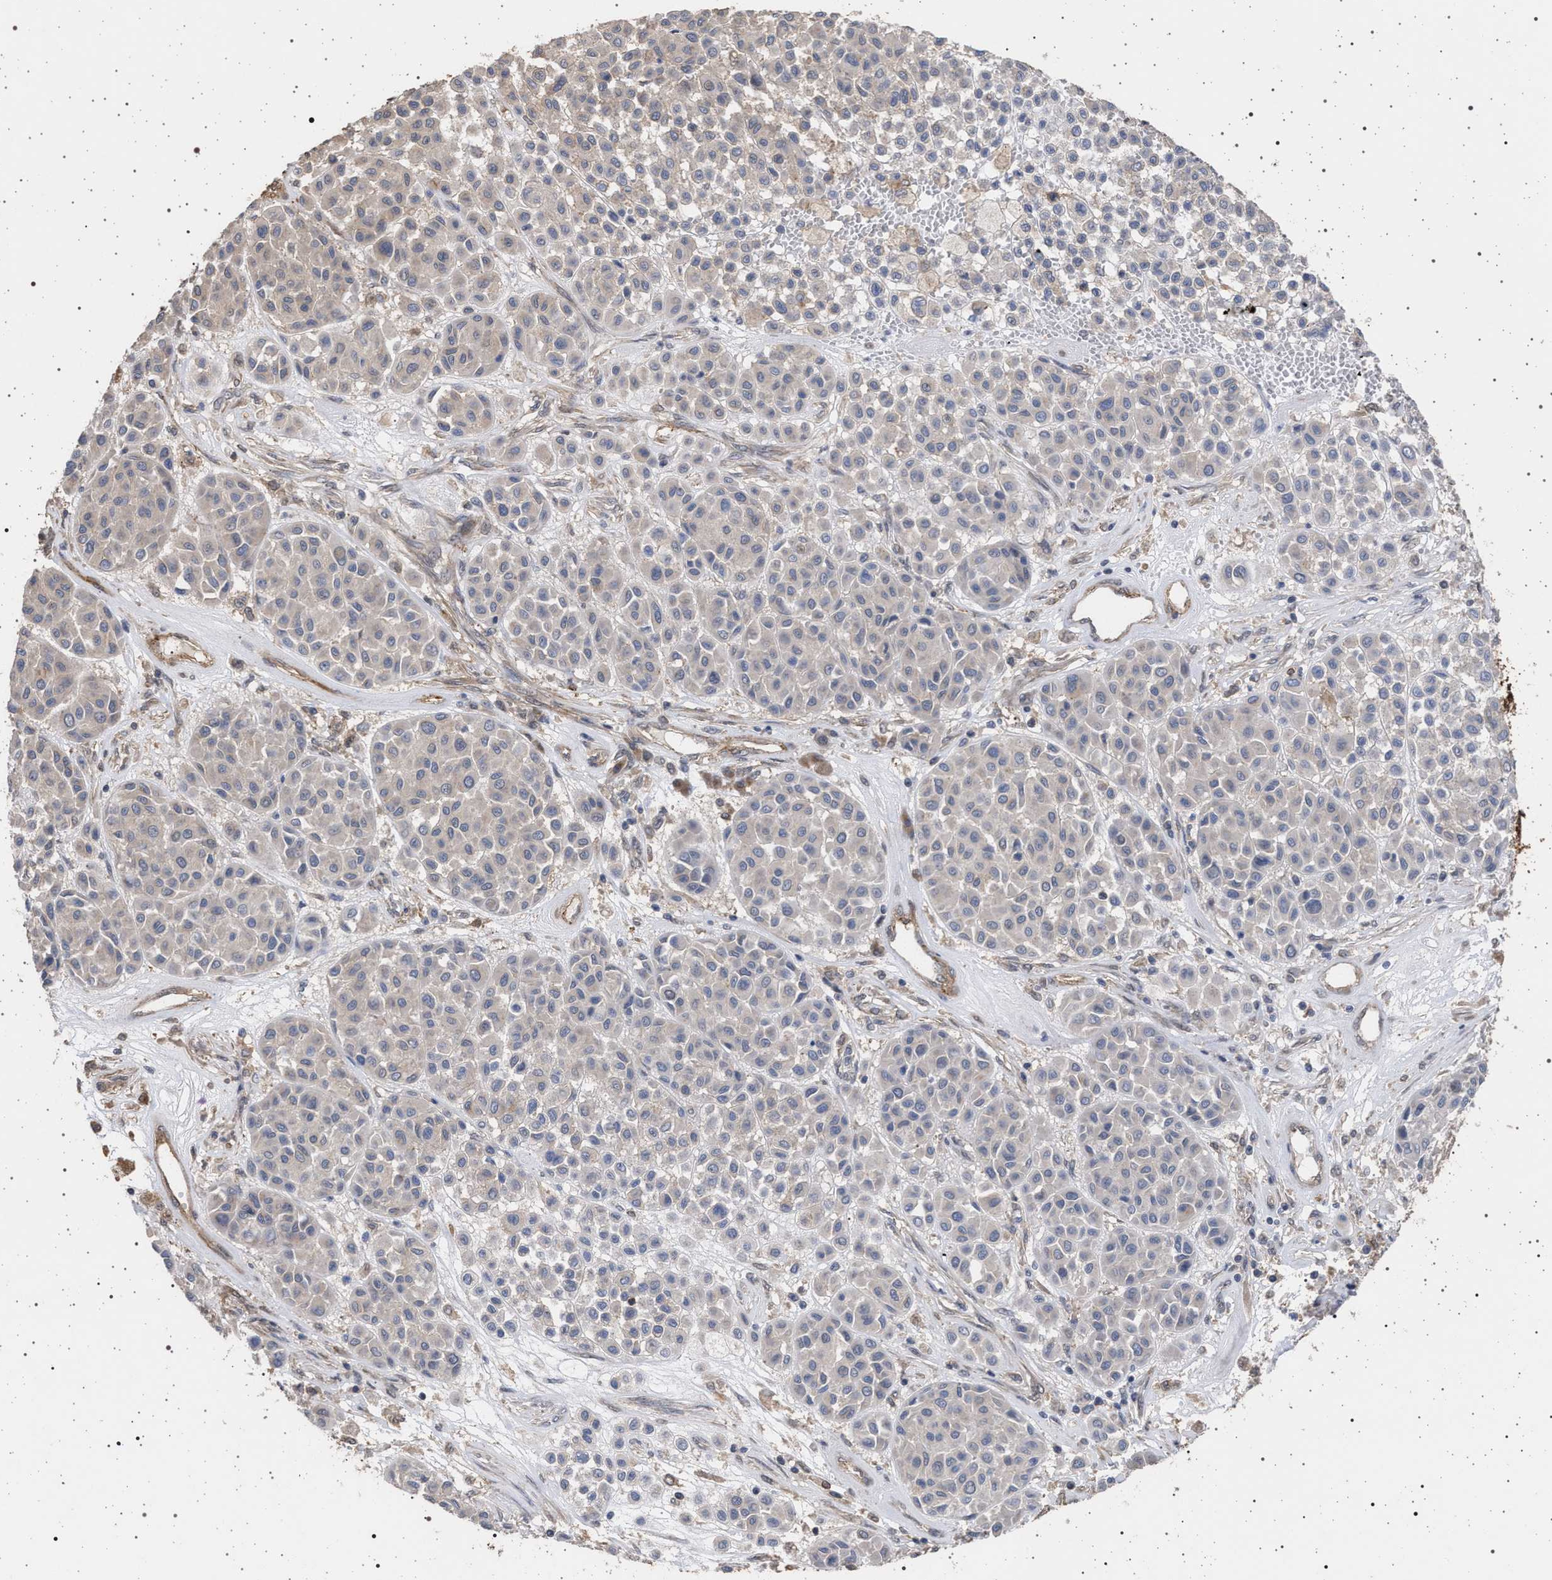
{"staining": {"intensity": "negative", "quantity": "none", "location": "none"}, "tissue": "melanoma", "cell_type": "Tumor cells", "image_type": "cancer", "snomed": [{"axis": "morphology", "description": "Malignant melanoma, Metastatic site"}, {"axis": "topography", "description": "Soft tissue"}], "caption": "IHC of human melanoma exhibits no expression in tumor cells.", "gene": "IFT20", "patient": {"sex": "male", "age": 41}}